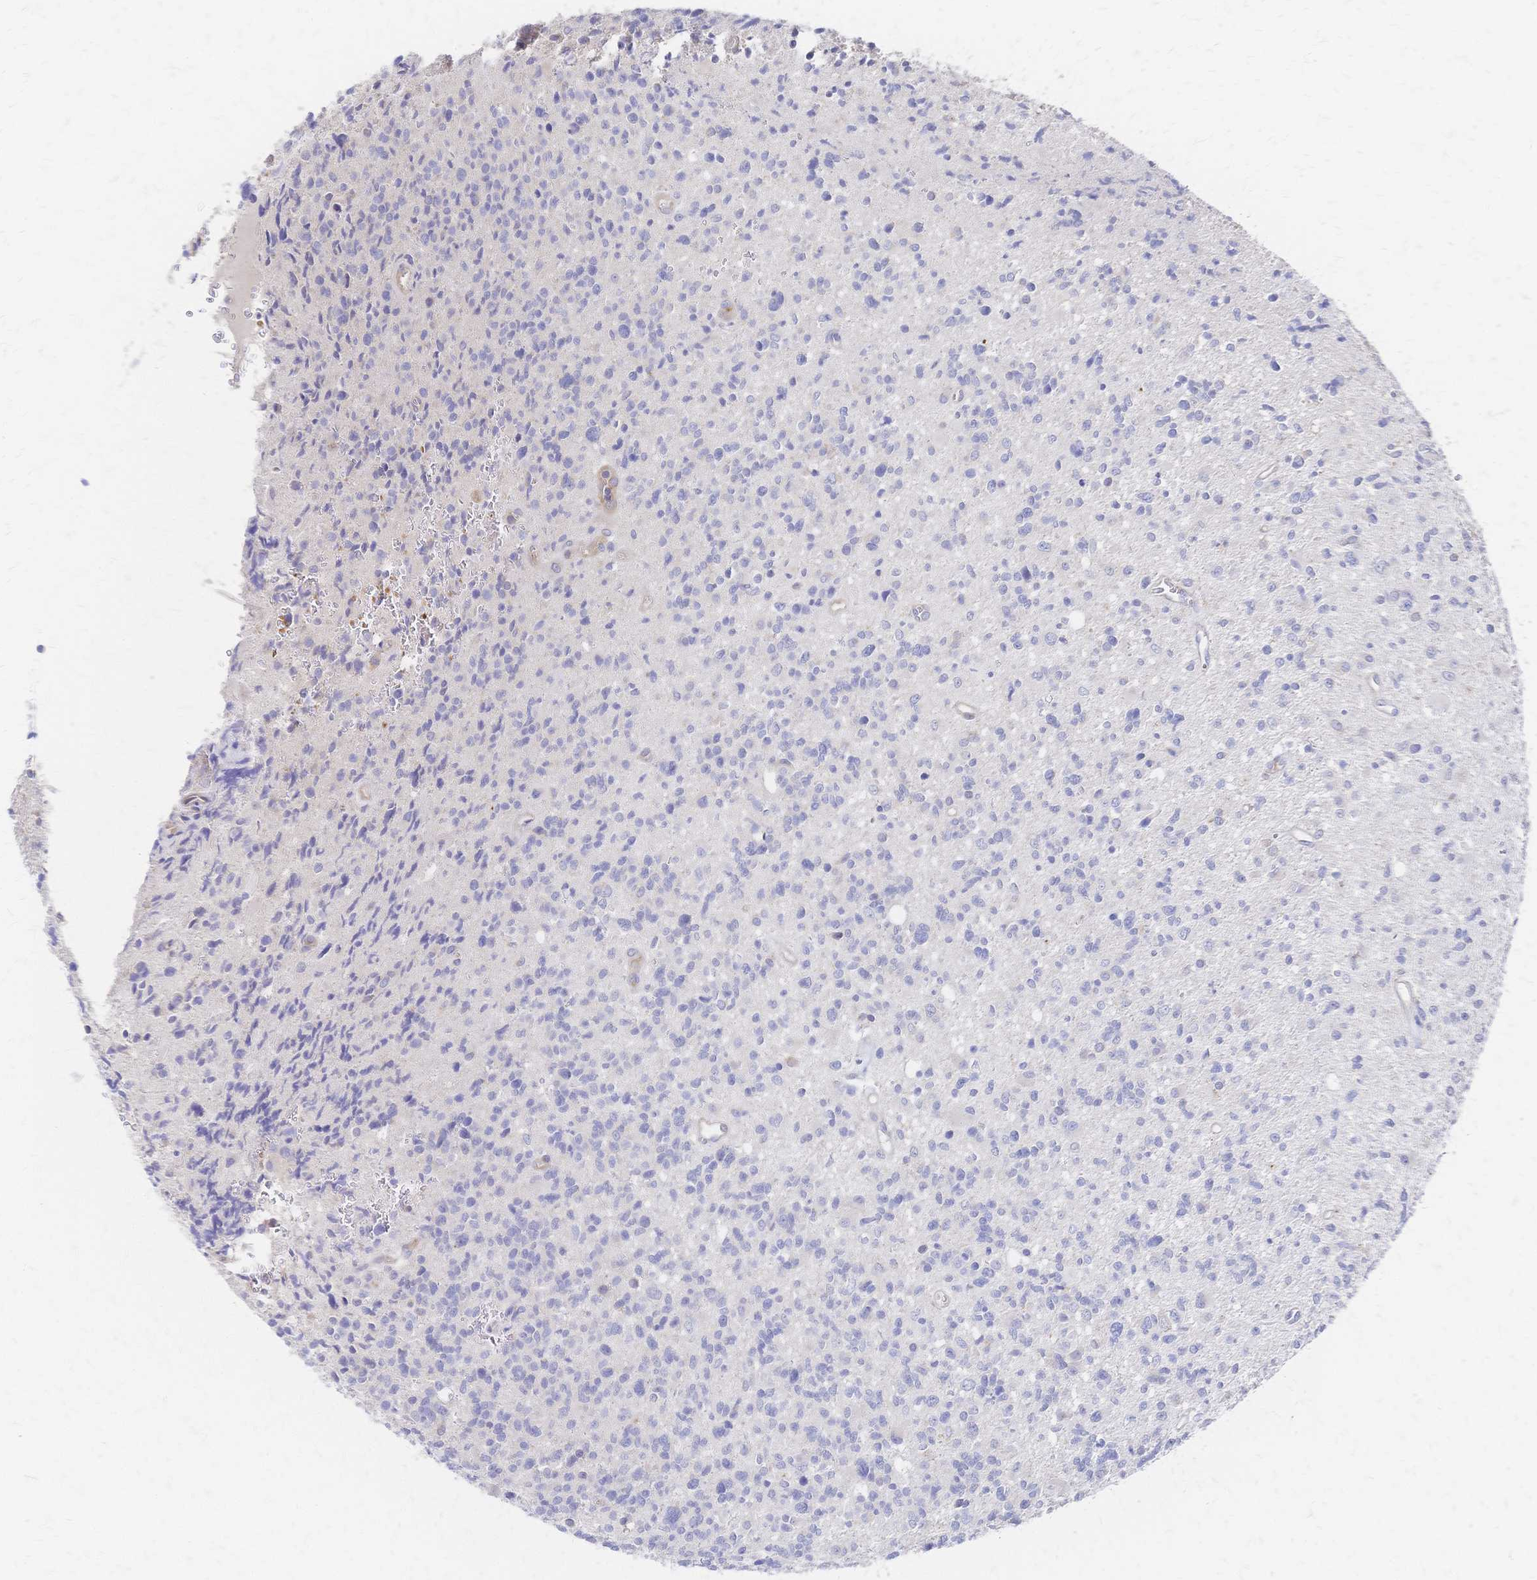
{"staining": {"intensity": "negative", "quantity": "none", "location": "none"}, "tissue": "glioma", "cell_type": "Tumor cells", "image_type": "cancer", "snomed": [{"axis": "morphology", "description": "Glioma, malignant, High grade"}, {"axis": "topography", "description": "Brain"}], "caption": "Immunohistochemistry histopathology image of human high-grade glioma (malignant) stained for a protein (brown), which demonstrates no staining in tumor cells. (DAB (3,3'-diaminobenzidine) immunohistochemistry (IHC), high magnification).", "gene": "SLC5A1", "patient": {"sex": "male", "age": 29}}